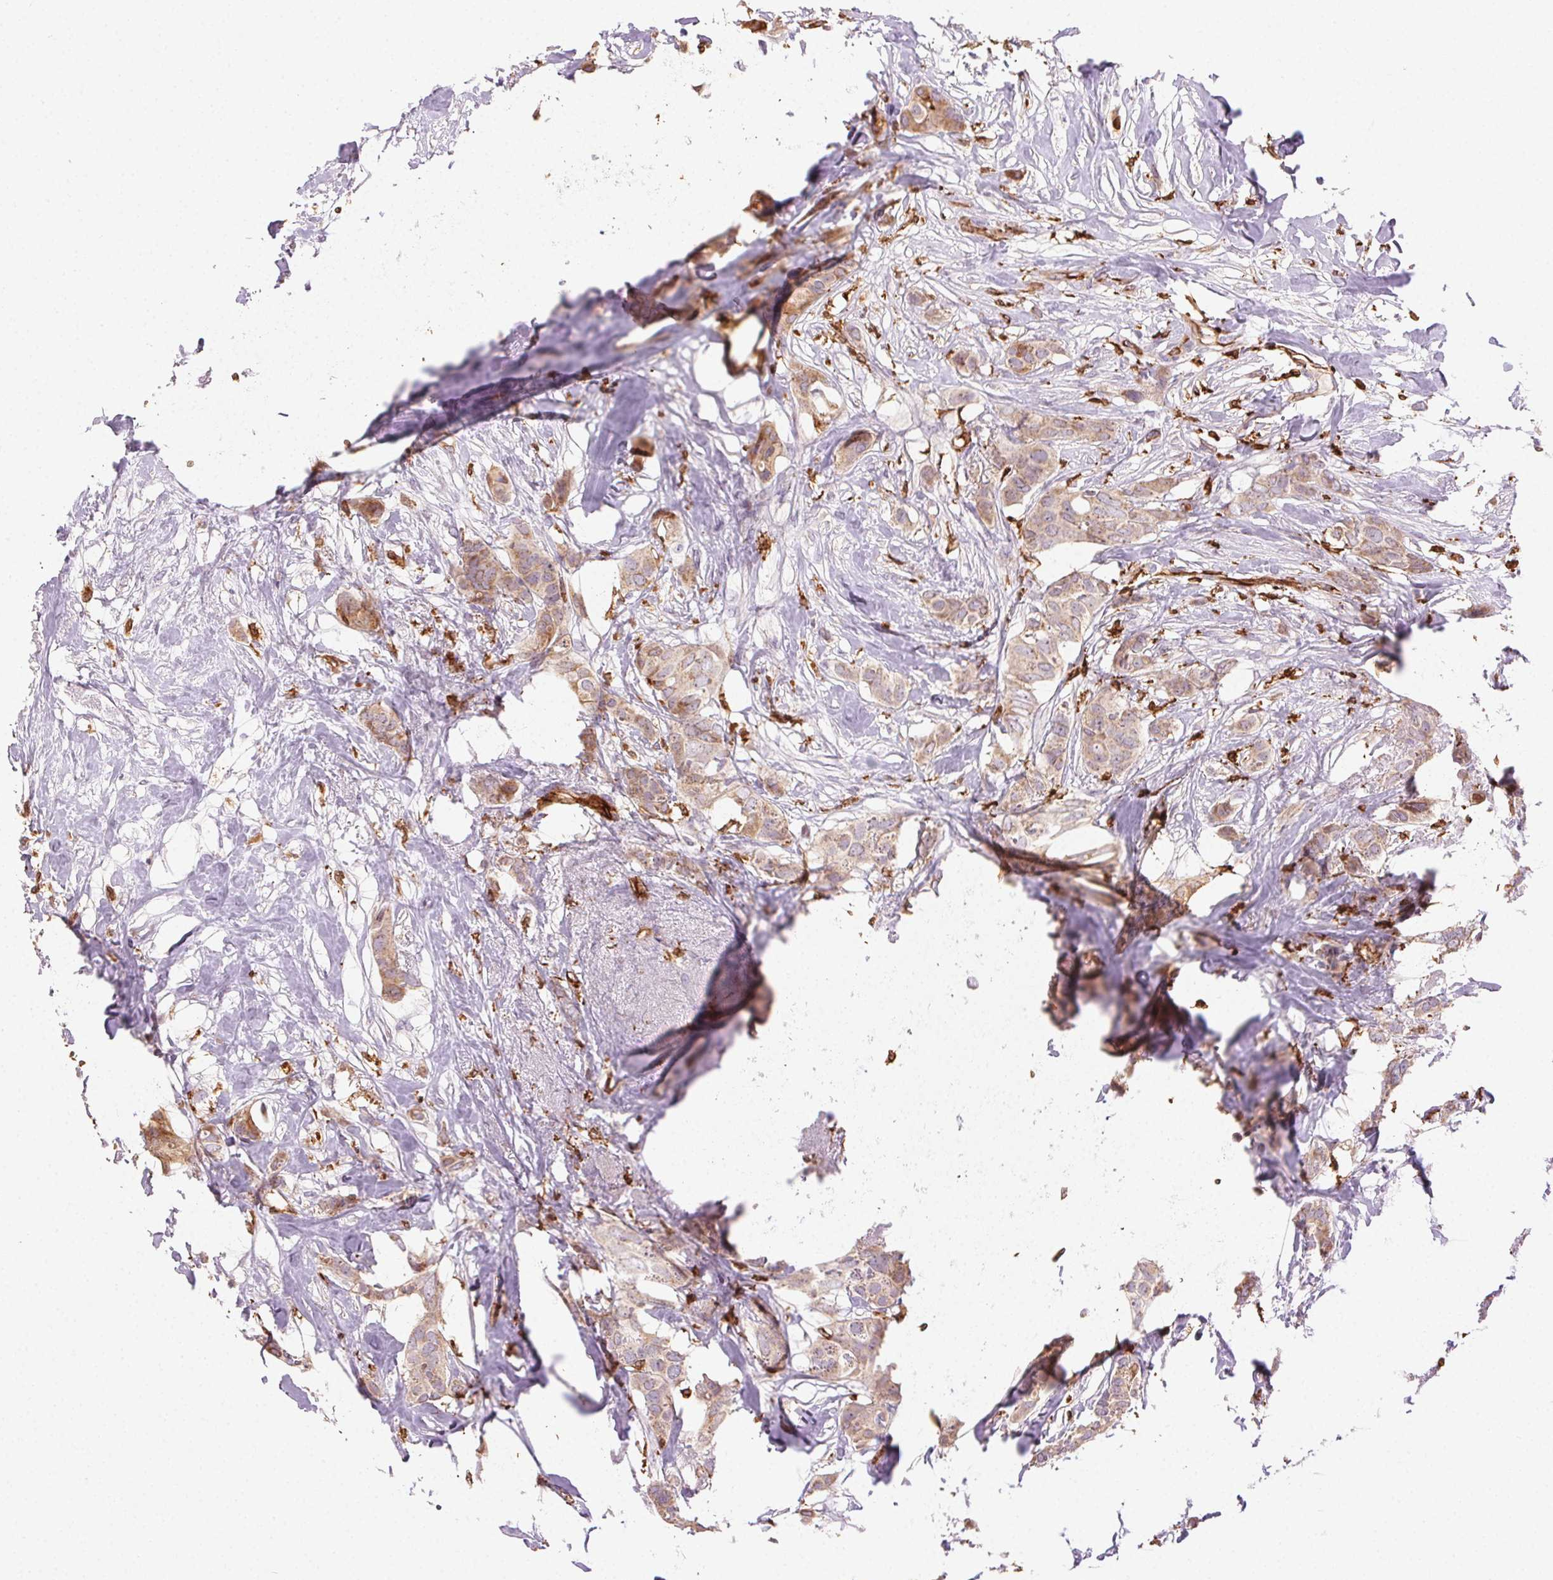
{"staining": {"intensity": "weak", "quantity": ">75%", "location": "cytoplasmic/membranous"}, "tissue": "breast cancer", "cell_type": "Tumor cells", "image_type": "cancer", "snomed": [{"axis": "morphology", "description": "Duct carcinoma"}, {"axis": "topography", "description": "Breast"}], "caption": "Immunohistochemical staining of human breast cancer reveals low levels of weak cytoplasmic/membranous protein positivity in about >75% of tumor cells.", "gene": "RNASET2", "patient": {"sex": "female", "age": 62}}